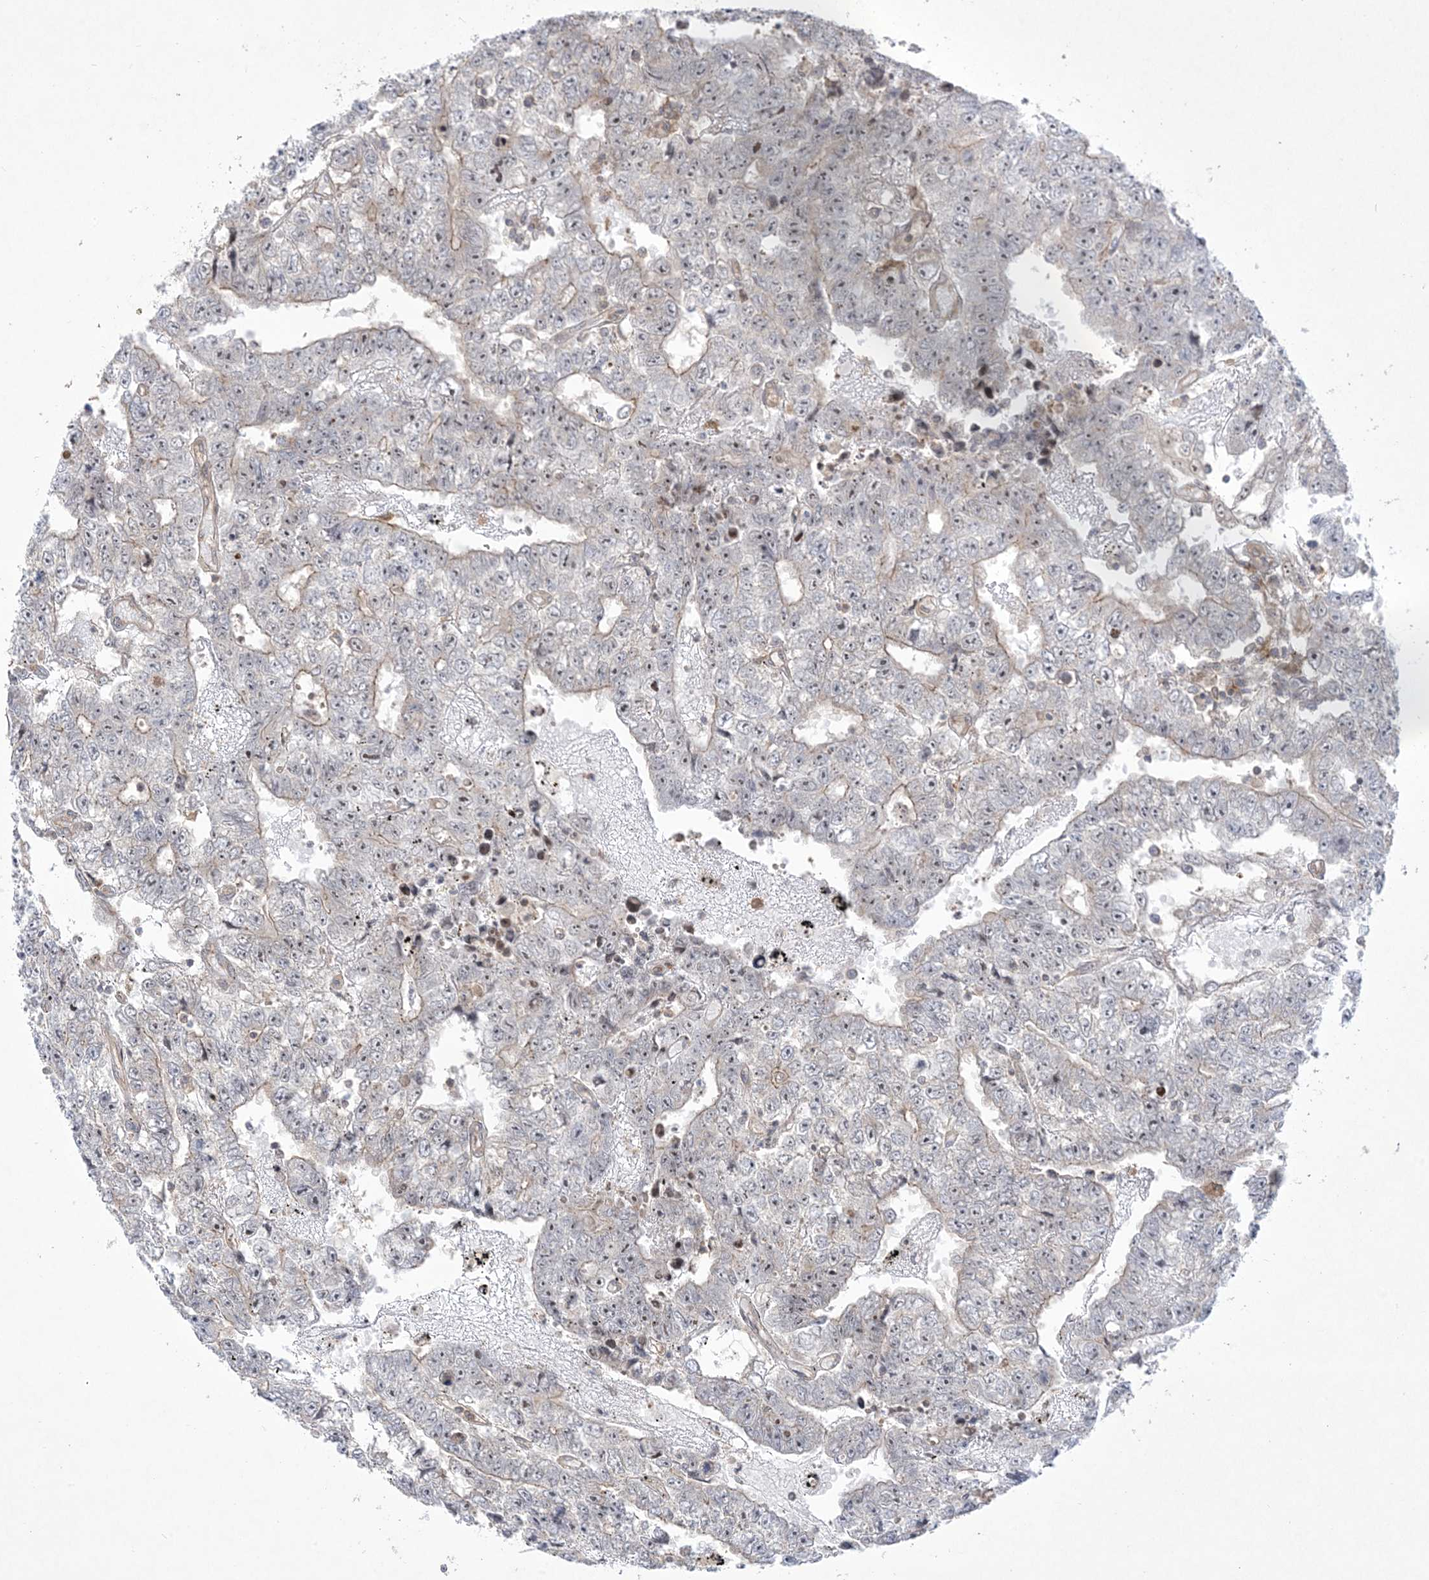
{"staining": {"intensity": "weak", "quantity": "25%-75%", "location": "cytoplasmic/membranous,nuclear"}, "tissue": "testis cancer", "cell_type": "Tumor cells", "image_type": "cancer", "snomed": [{"axis": "morphology", "description": "Carcinoma, Embryonal, NOS"}, {"axis": "topography", "description": "Testis"}], "caption": "Weak cytoplasmic/membranous and nuclear staining is present in about 25%-75% of tumor cells in testis cancer. (DAB (3,3'-diaminobenzidine) IHC, brown staining for protein, blue staining for nuclei).", "gene": "SOGA3", "patient": {"sex": "male", "age": 25}}